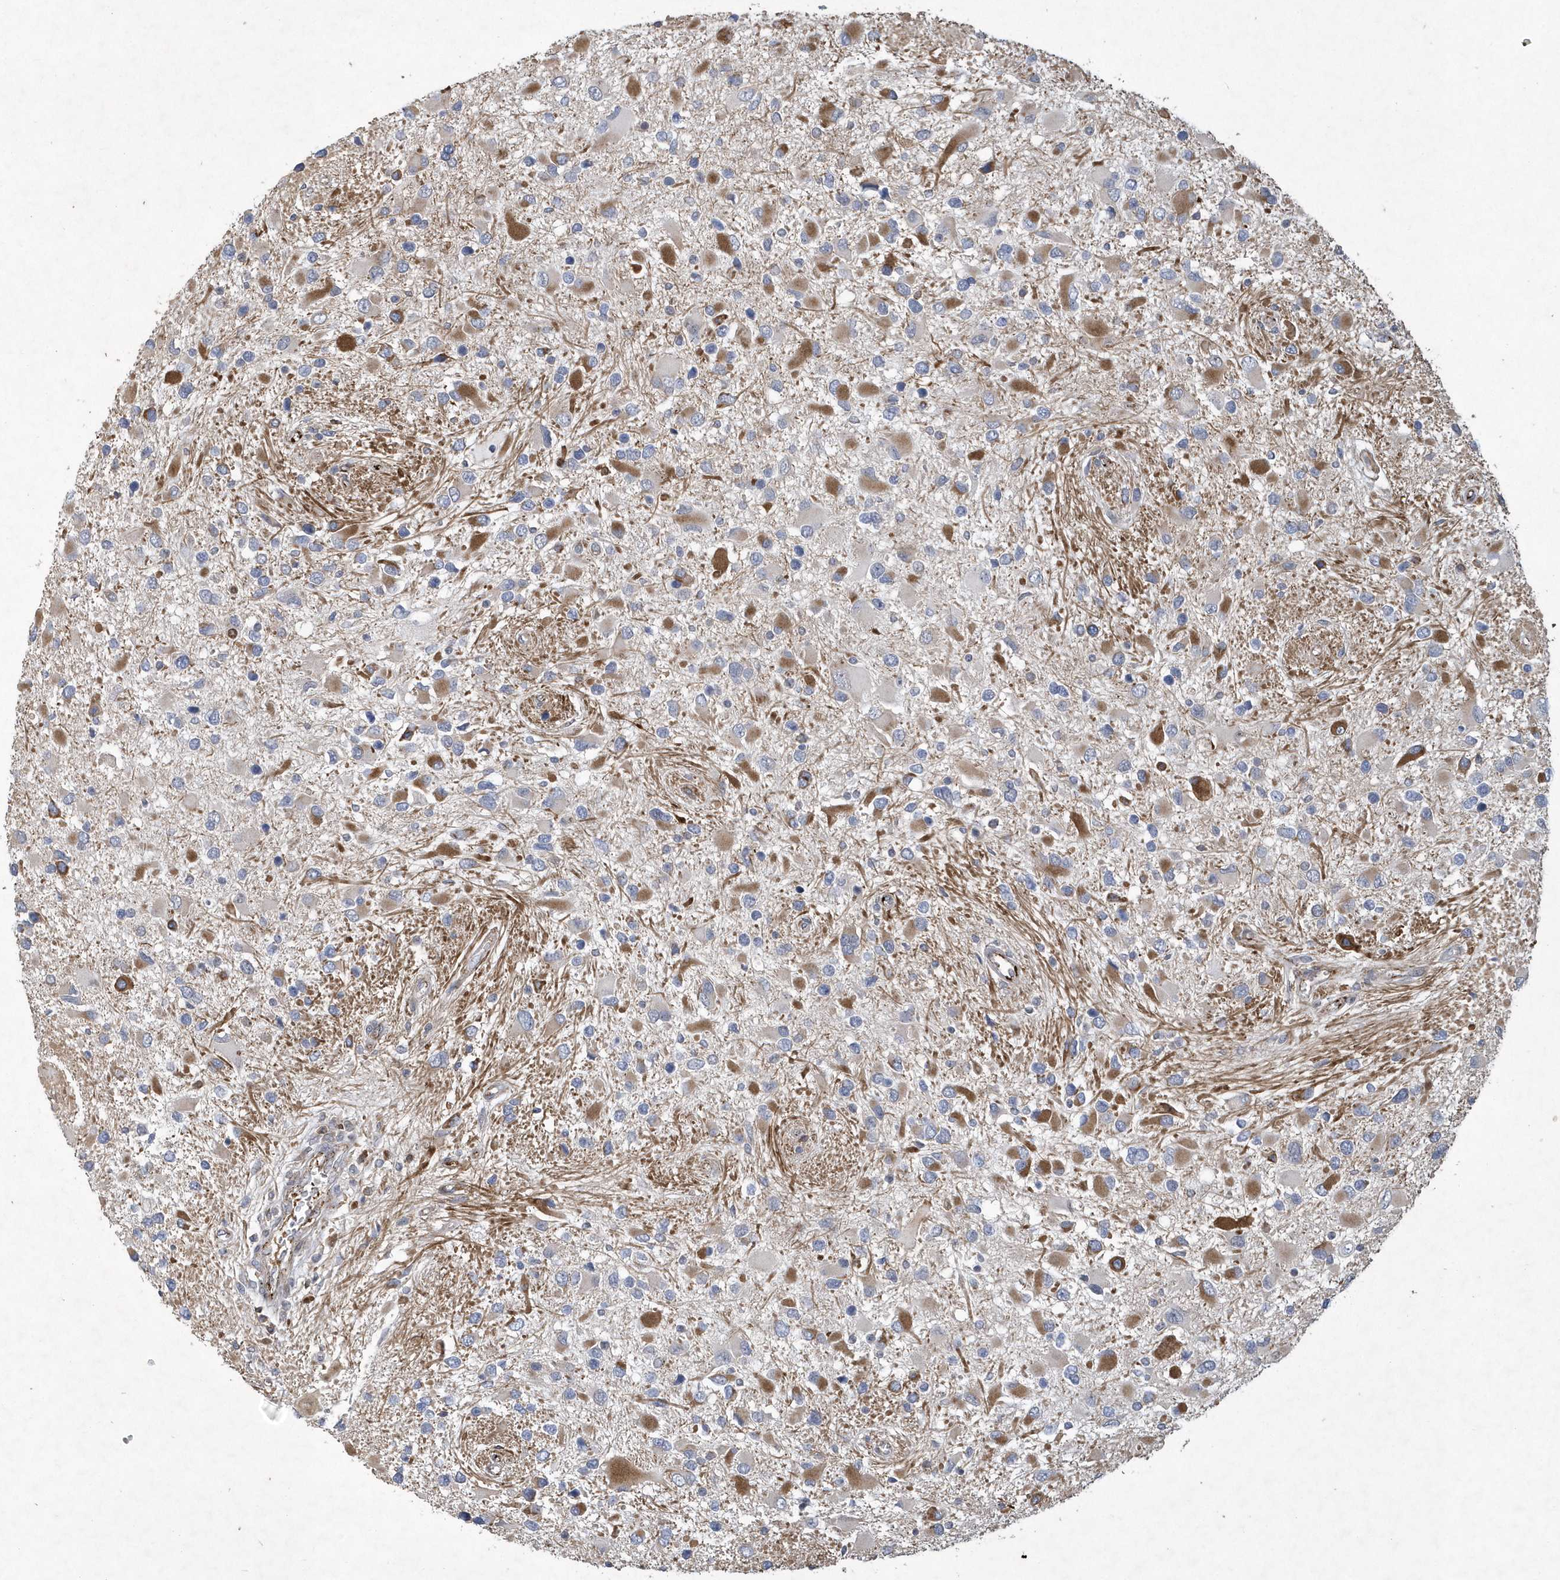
{"staining": {"intensity": "moderate", "quantity": "<25%", "location": "cytoplasmic/membranous"}, "tissue": "glioma", "cell_type": "Tumor cells", "image_type": "cancer", "snomed": [{"axis": "morphology", "description": "Glioma, malignant, High grade"}, {"axis": "topography", "description": "Brain"}], "caption": "DAB (3,3'-diaminobenzidine) immunohistochemical staining of human glioma demonstrates moderate cytoplasmic/membranous protein expression in approximately <25% of tumor cells. (DAB (3,3'-diaminobenzidine) IHC, brown staining for protein, blue staining for nuclei).", "gene": "N4BP2", "patient": {"sex": "male", "age": 53}}